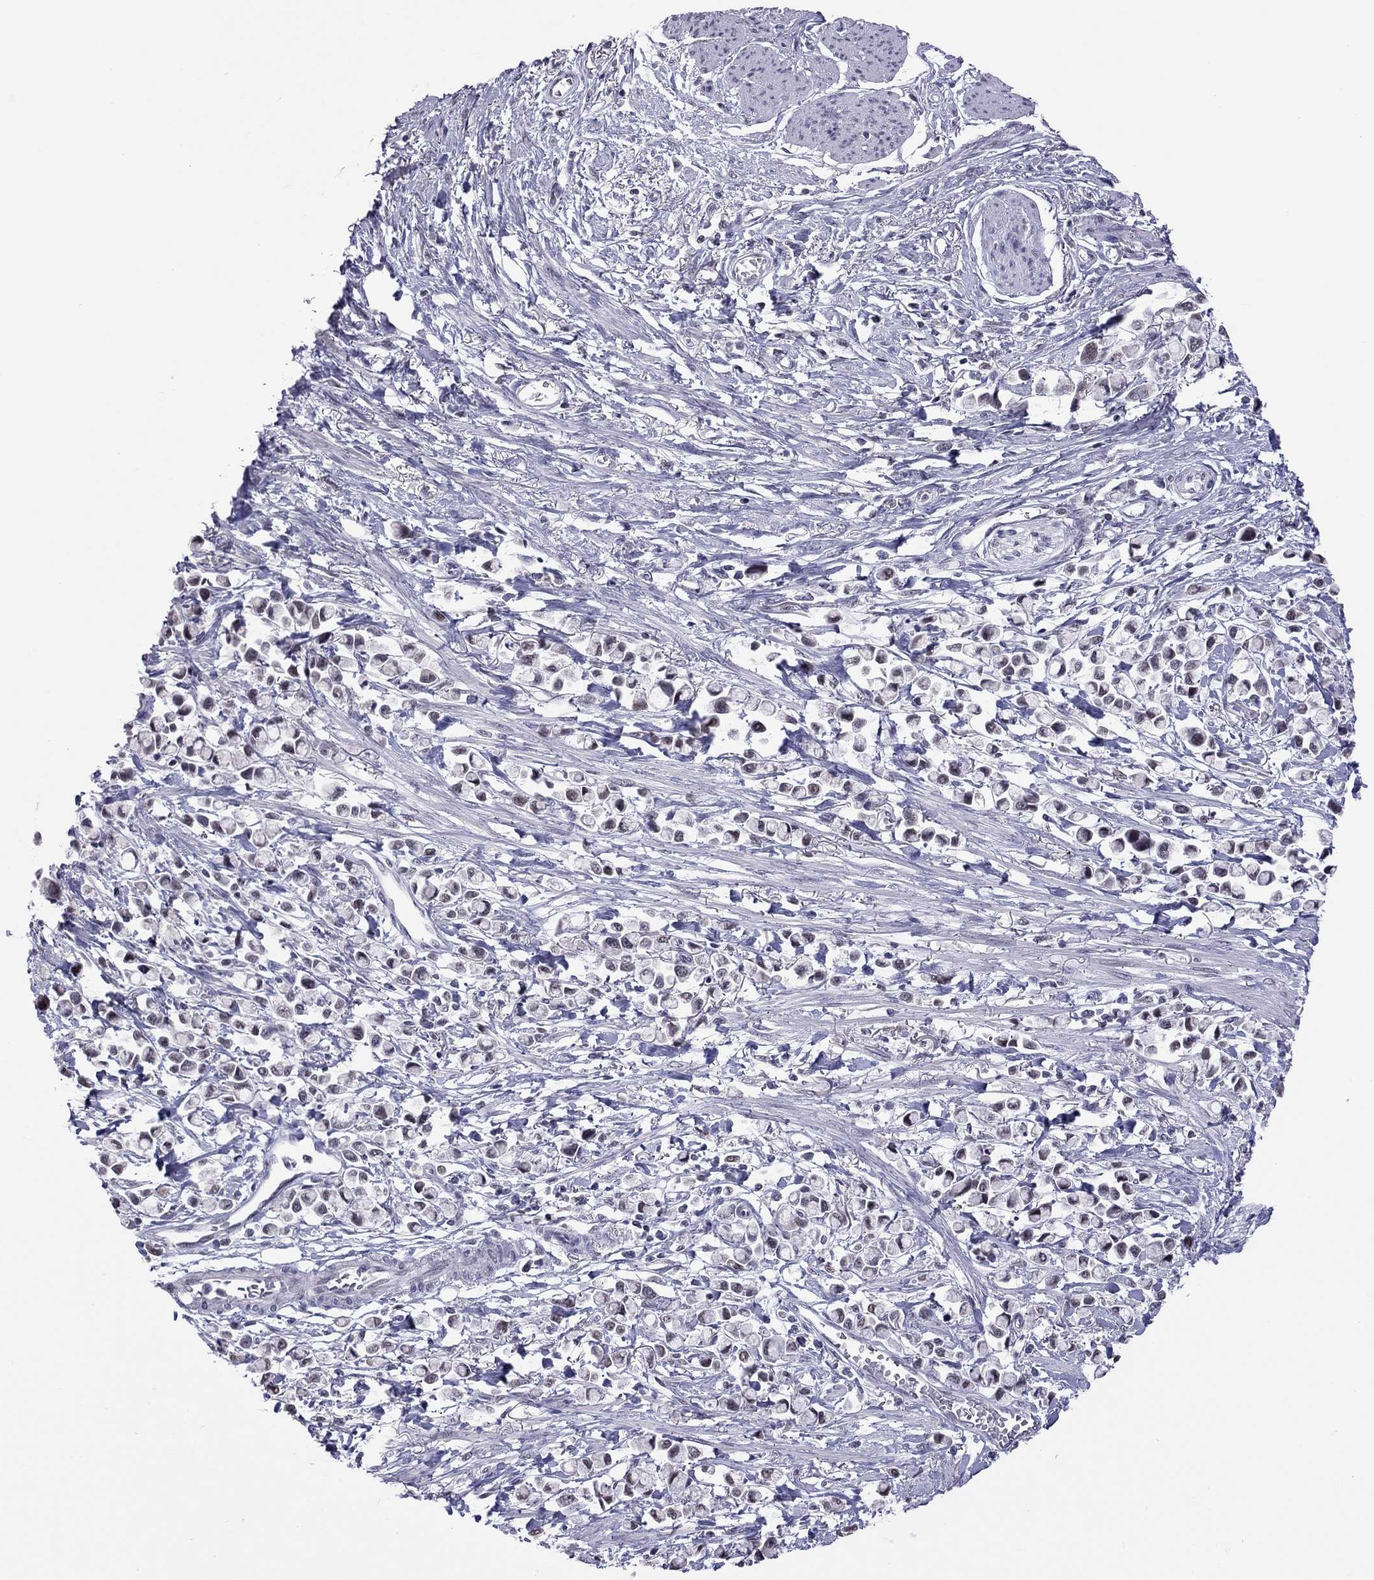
{"staining": {"intensity": "moderate", "quantity": "<25%", "location": "nuclear"}, "tissue": "stomach cancer", "cell_type": "Tumor cells", "image_type": "cancer", "snomed": [{"axis": "morphology", "description": "Adenocarcinoma, NOS"}, {"axis": "topography", "description": "Stomach"}], "caption": "An immunohistochemistry histopathology image of tumor tissue is shown. Protein staining in brown shows moderate nuclear positivity in stomach adenocarcinoma within tumor cells.", "gene": "PPP1R3A", "patient": {"sex": "female", "age": 81}}